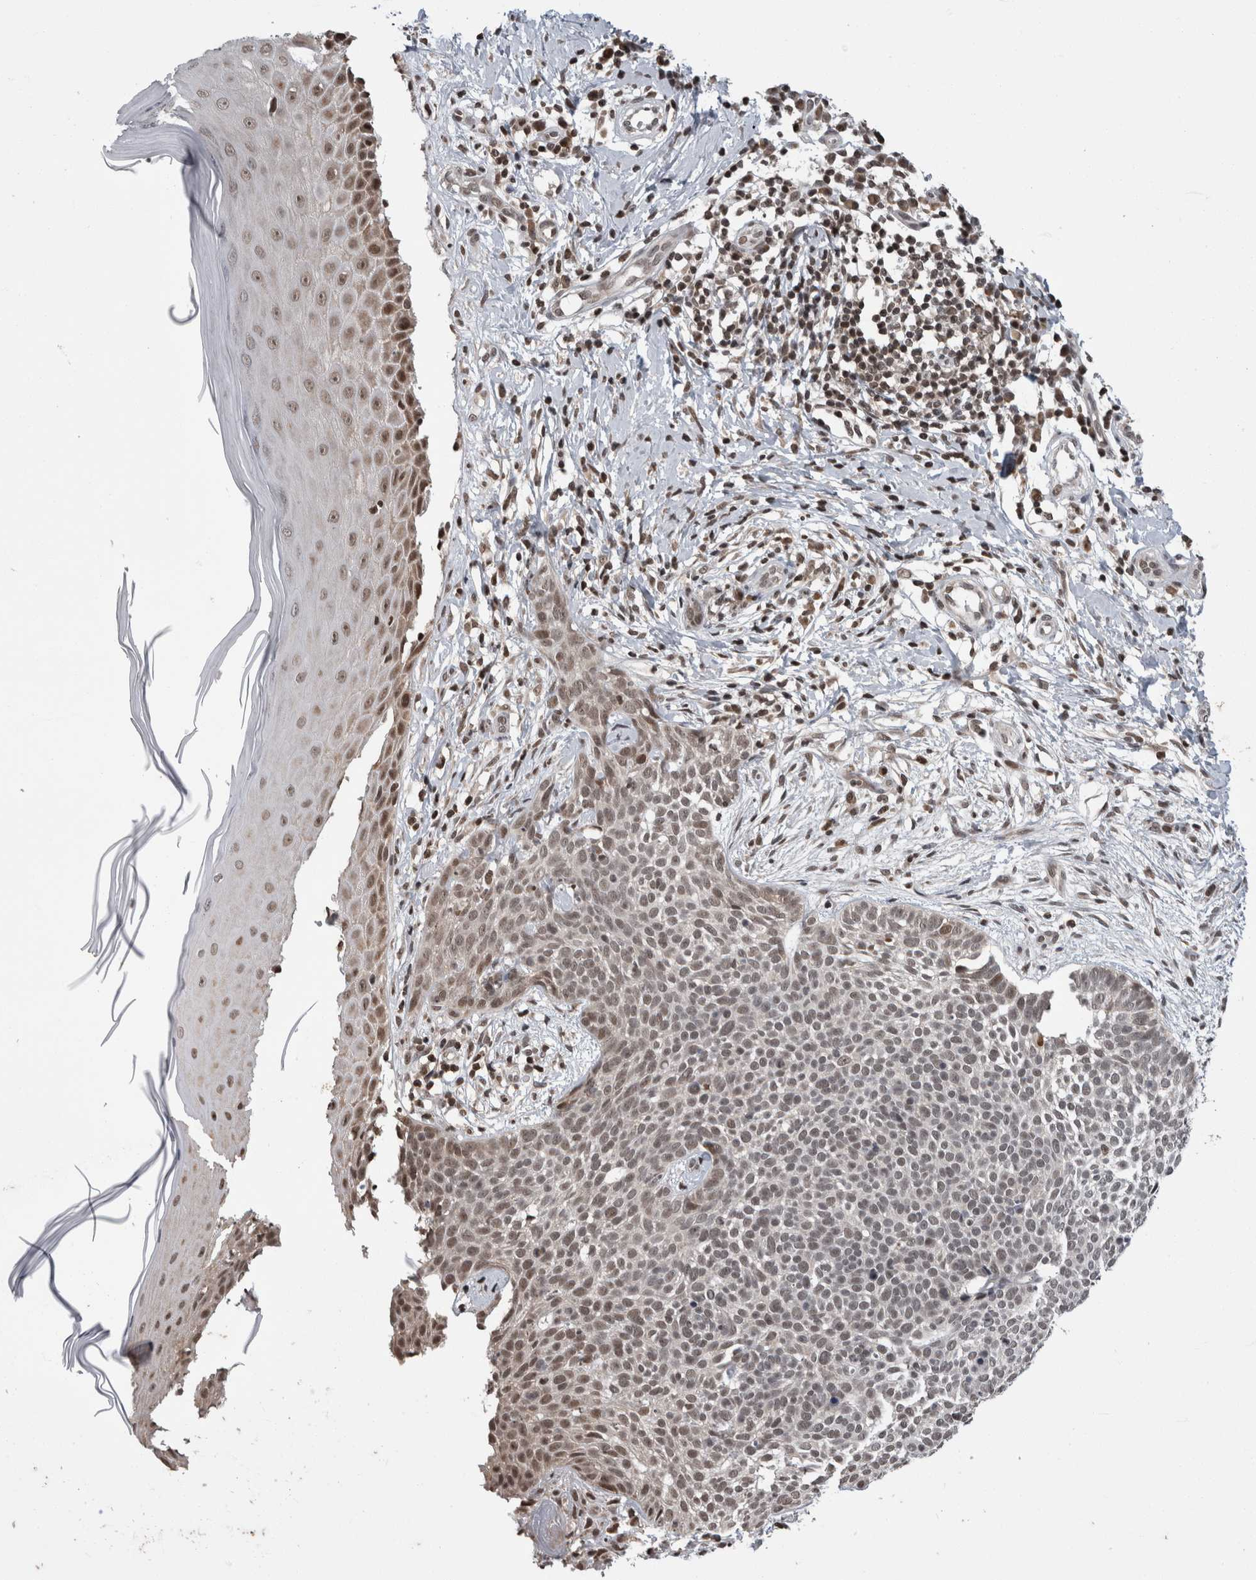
{"staining": {"intensity": "weak", "quantity": "25%-75%", "location": "nuclear"}, "tissue": "skin cancer", "cell_type": "Tumor cells", "image_type": "cancer", "snomed": [{"axis": "morphology", "description": "Normal tissue, NOS"}, {"axis": "morphology", "description": "Basal cell carcinoma"}, {"axis": "topography", "description": "Skin"}], "caption": "Tumor cells demonstrate weak nuclear staining in about 25%-75% of cells in skin basal cell carcinoma.", "gene": "ZBTB11", "patient": {"sex": "male", "age": 67}}